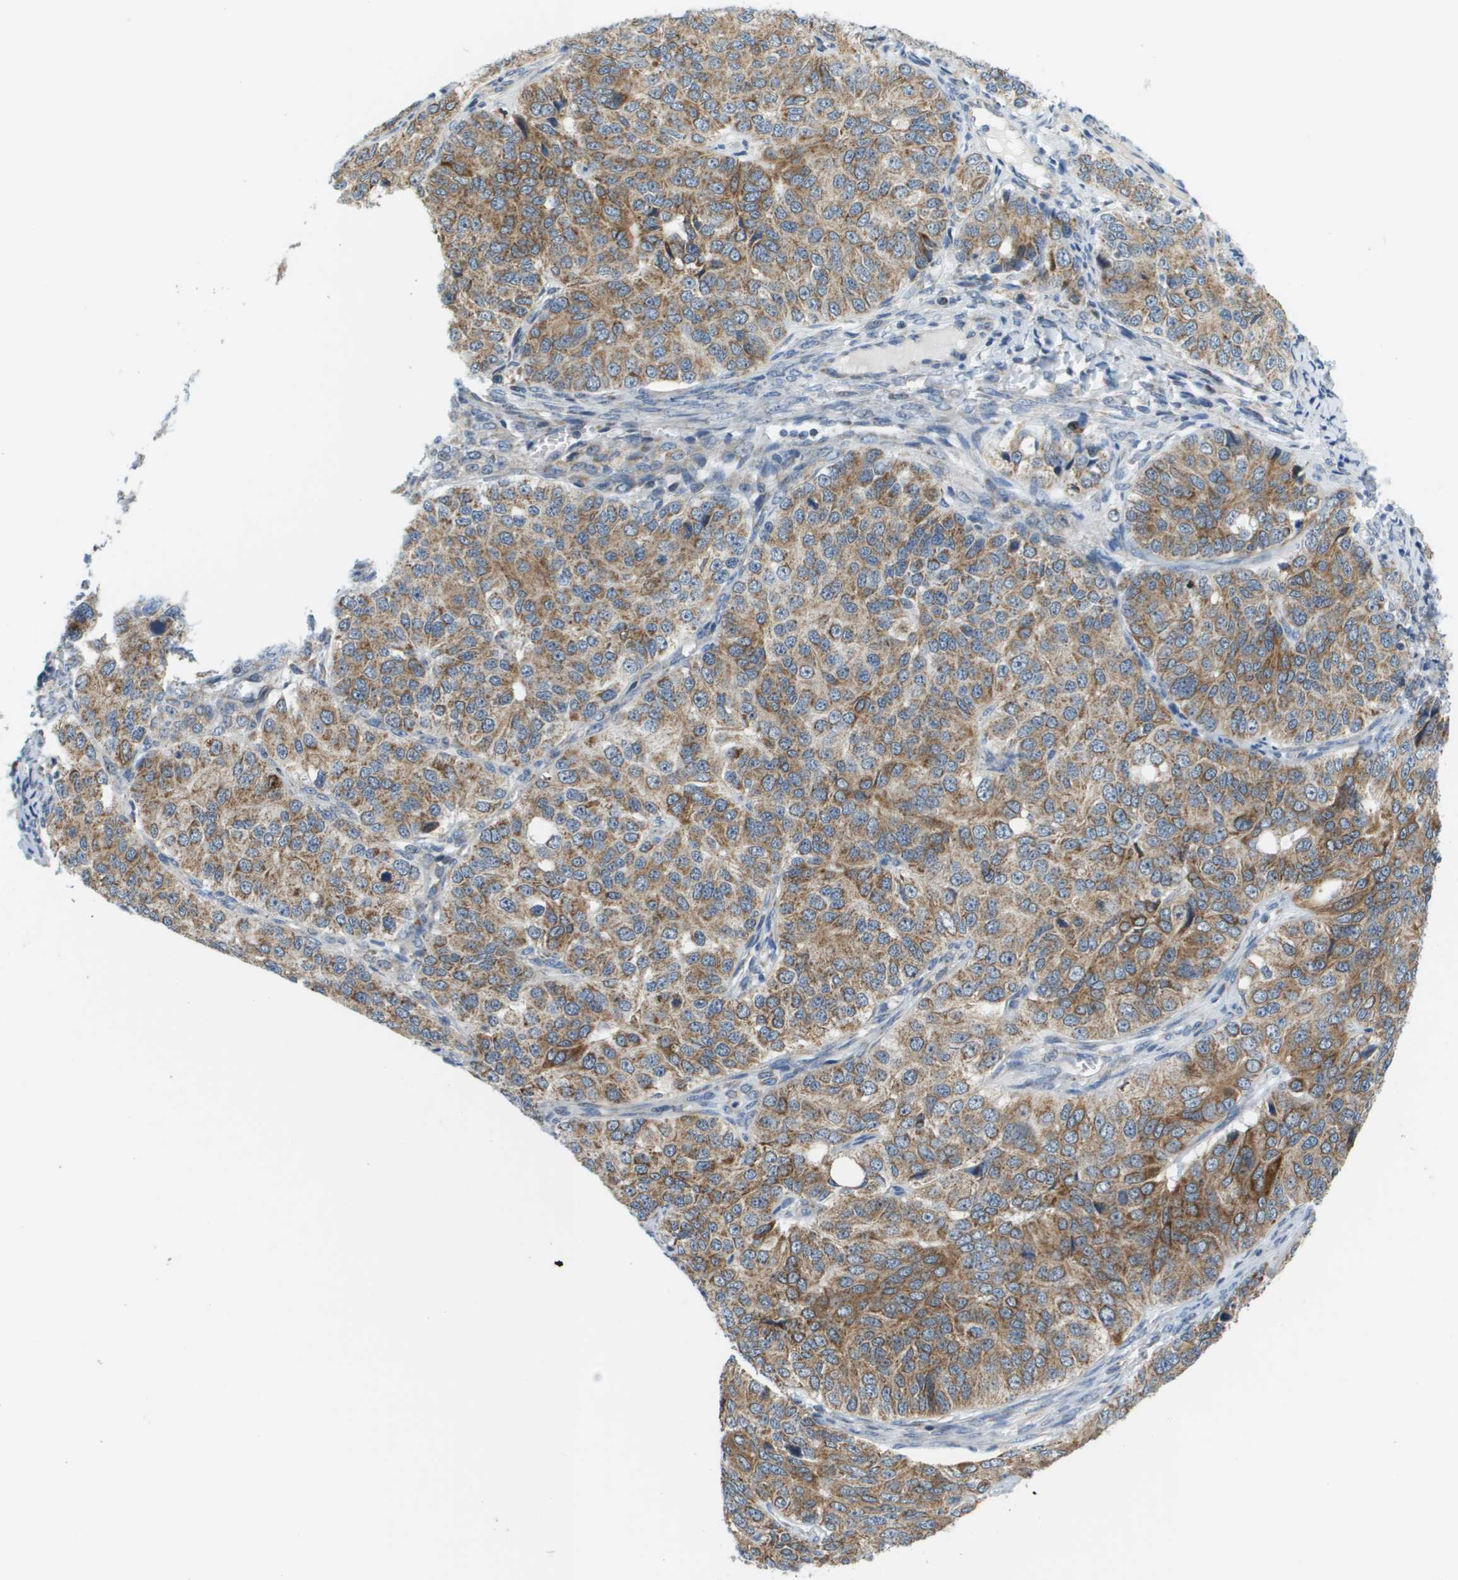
{"staining": {"intensity": "moderate", "quantity": ">75%", "location": "cytoplasmic/membranous"}, "tissue": "ovarian cancer", "cell_type": "Tumor cells", "image_type": "cancer", "snomed": [{"axis": "morphology", "description": "Carcinoma, endometroid"}, {"axis": "topography", "description": "Ovary"}], "caption": "The micrograph demonstrates immunohistochemical staining of endometroid carcinoma (ovarian). There is moderate cytoplasmic/membranous expression is seen in approximately >75% of tumor cells.", "gene": "KRT23", "patient": {"sex": "female", "age": 51}}